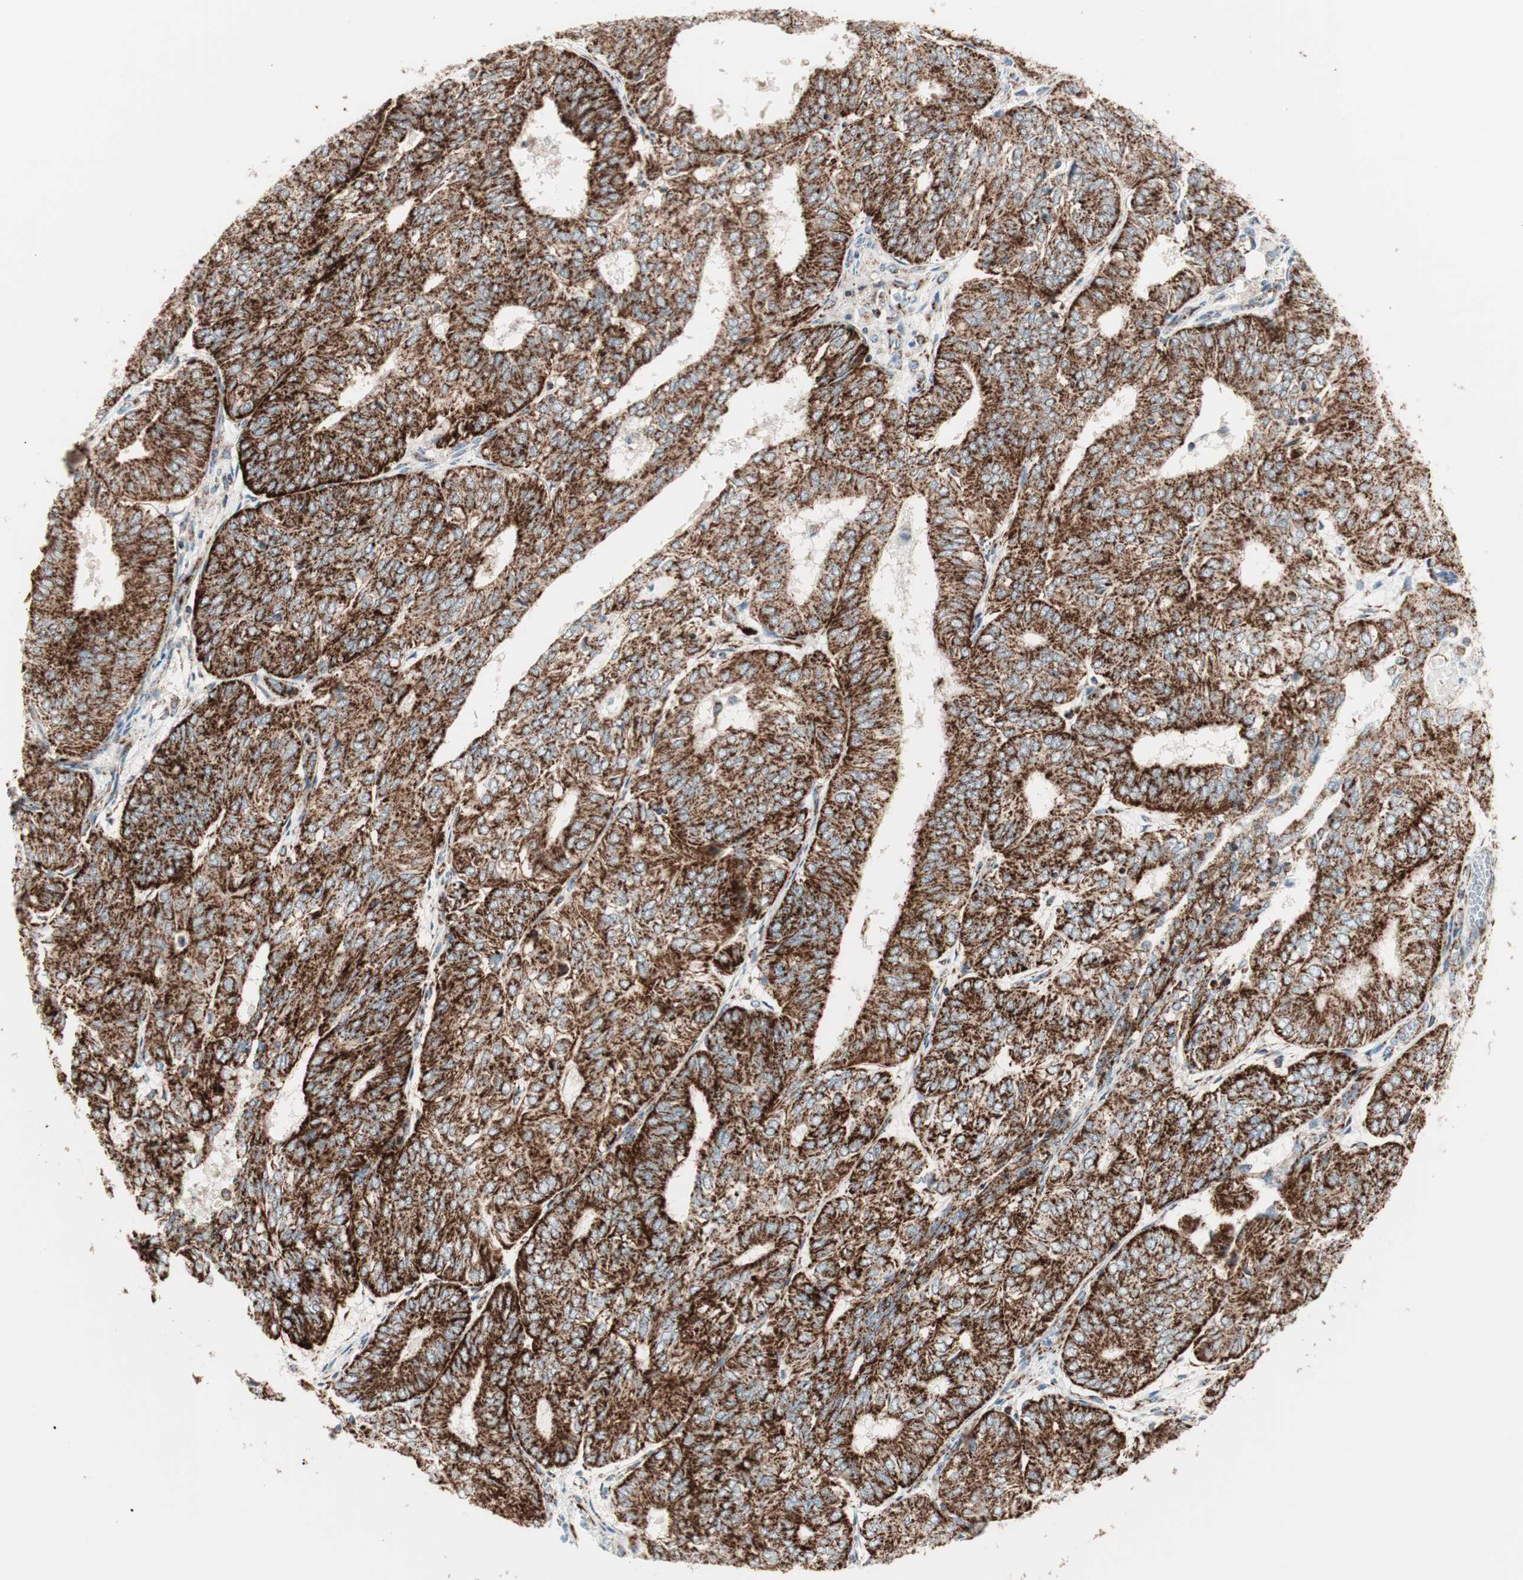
{"staining": {"intensity": "strong", "quantity": ">75%", "location": "cytoplasmic/membranous"}, "tissue": "endometrial cancer", "cell_type": "Tumor cells", "image_type": "cancer", "snomed": [{"axis": "morphology", "description": "Adenocarcinoma, NOS"}, {"axis": "topography", "description": "Uterus"}], "caption": "Adenocarcinoma (endometrial) stained with DAB (3,3'-diaminobenzidine) immunohistochemistry (IHC) demonstrates high levels of strong cytoplasmic/membranous expression in approximately >75% of tumor cells.", "gene": "TOMM20", "patient": {"sex": "female", "age": 60}}